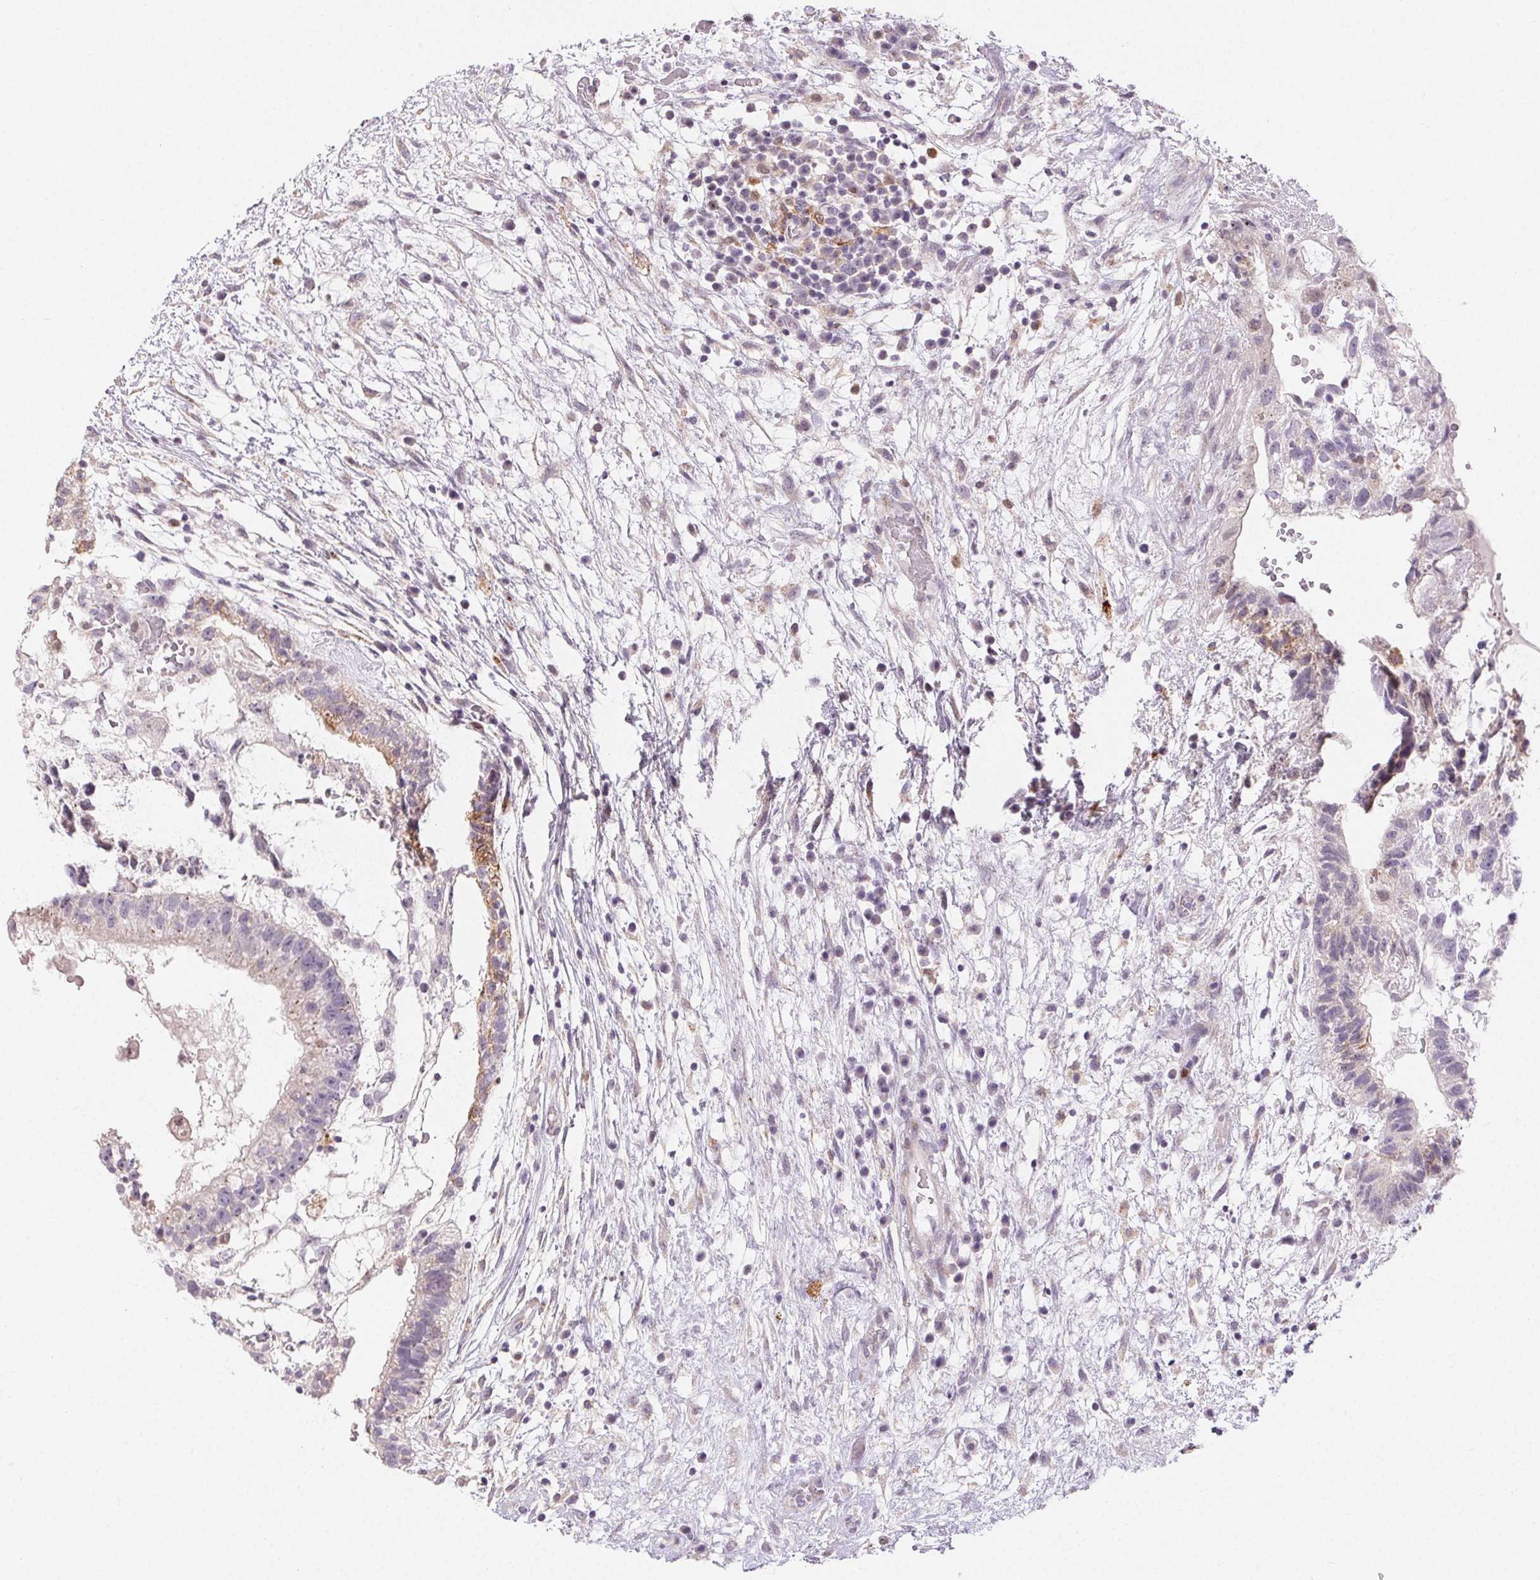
{"staining": {"intensity": "moderate", "quantity": "<25%", "location": "cytoplasmic/membranous"}, "tissue": "testis cancer", "cell_type": "Tumor cells", "image_type": "cancer", "snomed": [{"axis": "morphology", "description": "Normal tissue, NOS"}, {"axis": "morphology", "description": "Carcinoma, Embryonal, NOS"}, {"axis": "topography", "description": "Testis"}], "caption": "Testis cancer stained with immunohistochemistry exhibits moderate cytoplasmic/membranous staining in approximately <25% of tumor cells. The staining was performed using DAB, with brown indicating positive protein expression. Nuclei are stained blue with hematoxylin.", "gene": "RPGRIP1", "patient": {"sex": "male", "age": 32}}